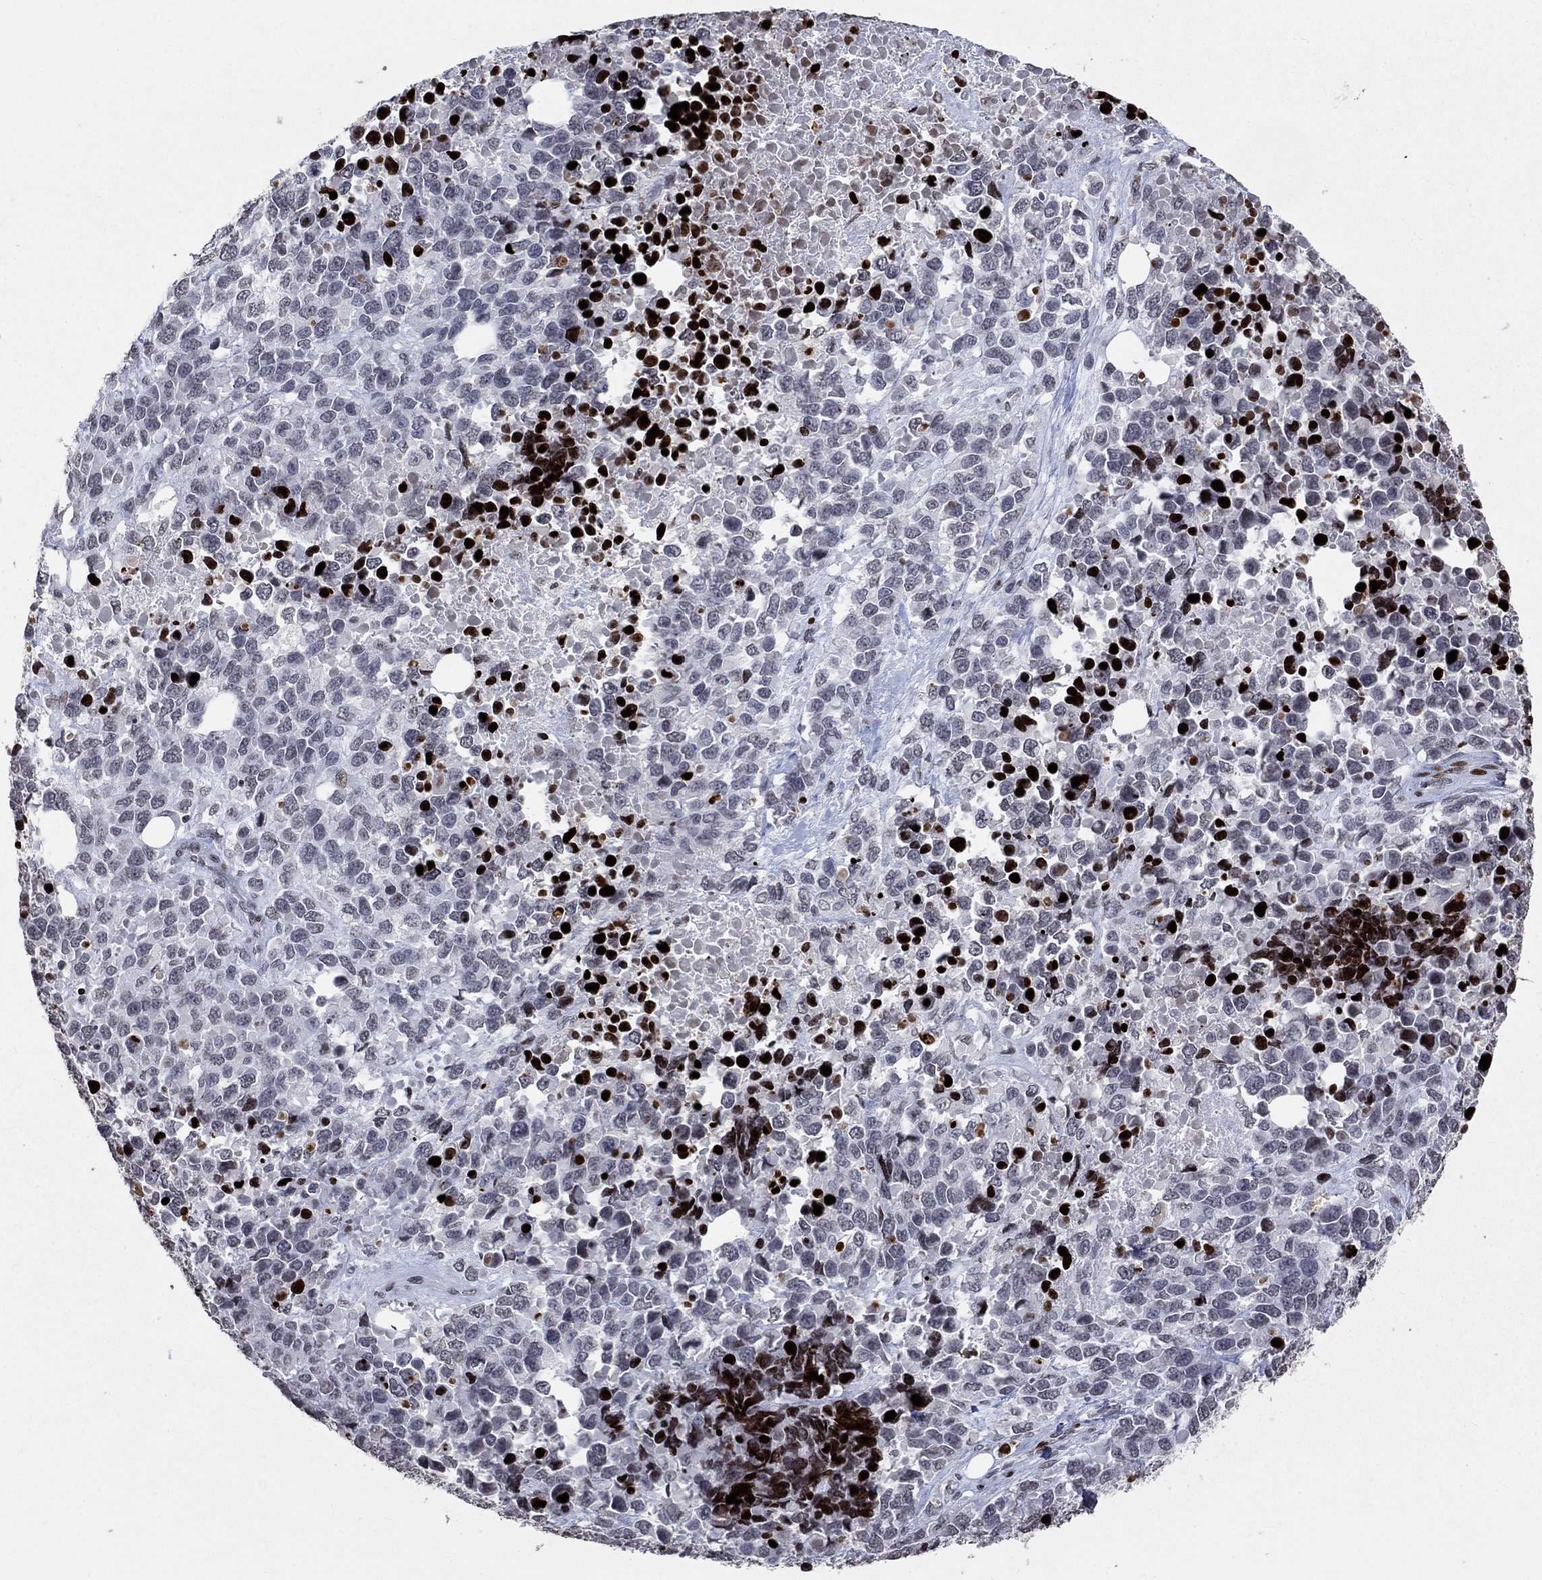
{"staining": {"intensity": "negative", "quantity": "none", "location": "none"}, "tissue": "melanoma", "cell_type": "Tumor cells", "image_type": "cancer", "snomed": [{"axis": "morphology", "description": "Malignant melanoma, Metastatic site"}, {"axis": "topography", "description": "Skin"}], "caption": "DAB immunohistochemical staining of human malignant melanoma (metastatic site) demonstrates no significant staining in tumor cells. (Immunohistochemistry (ihc), brightfield microscopy, high magnification).", "gene": "SRSF3", "patient": {"sex": "male", "age": 84}}